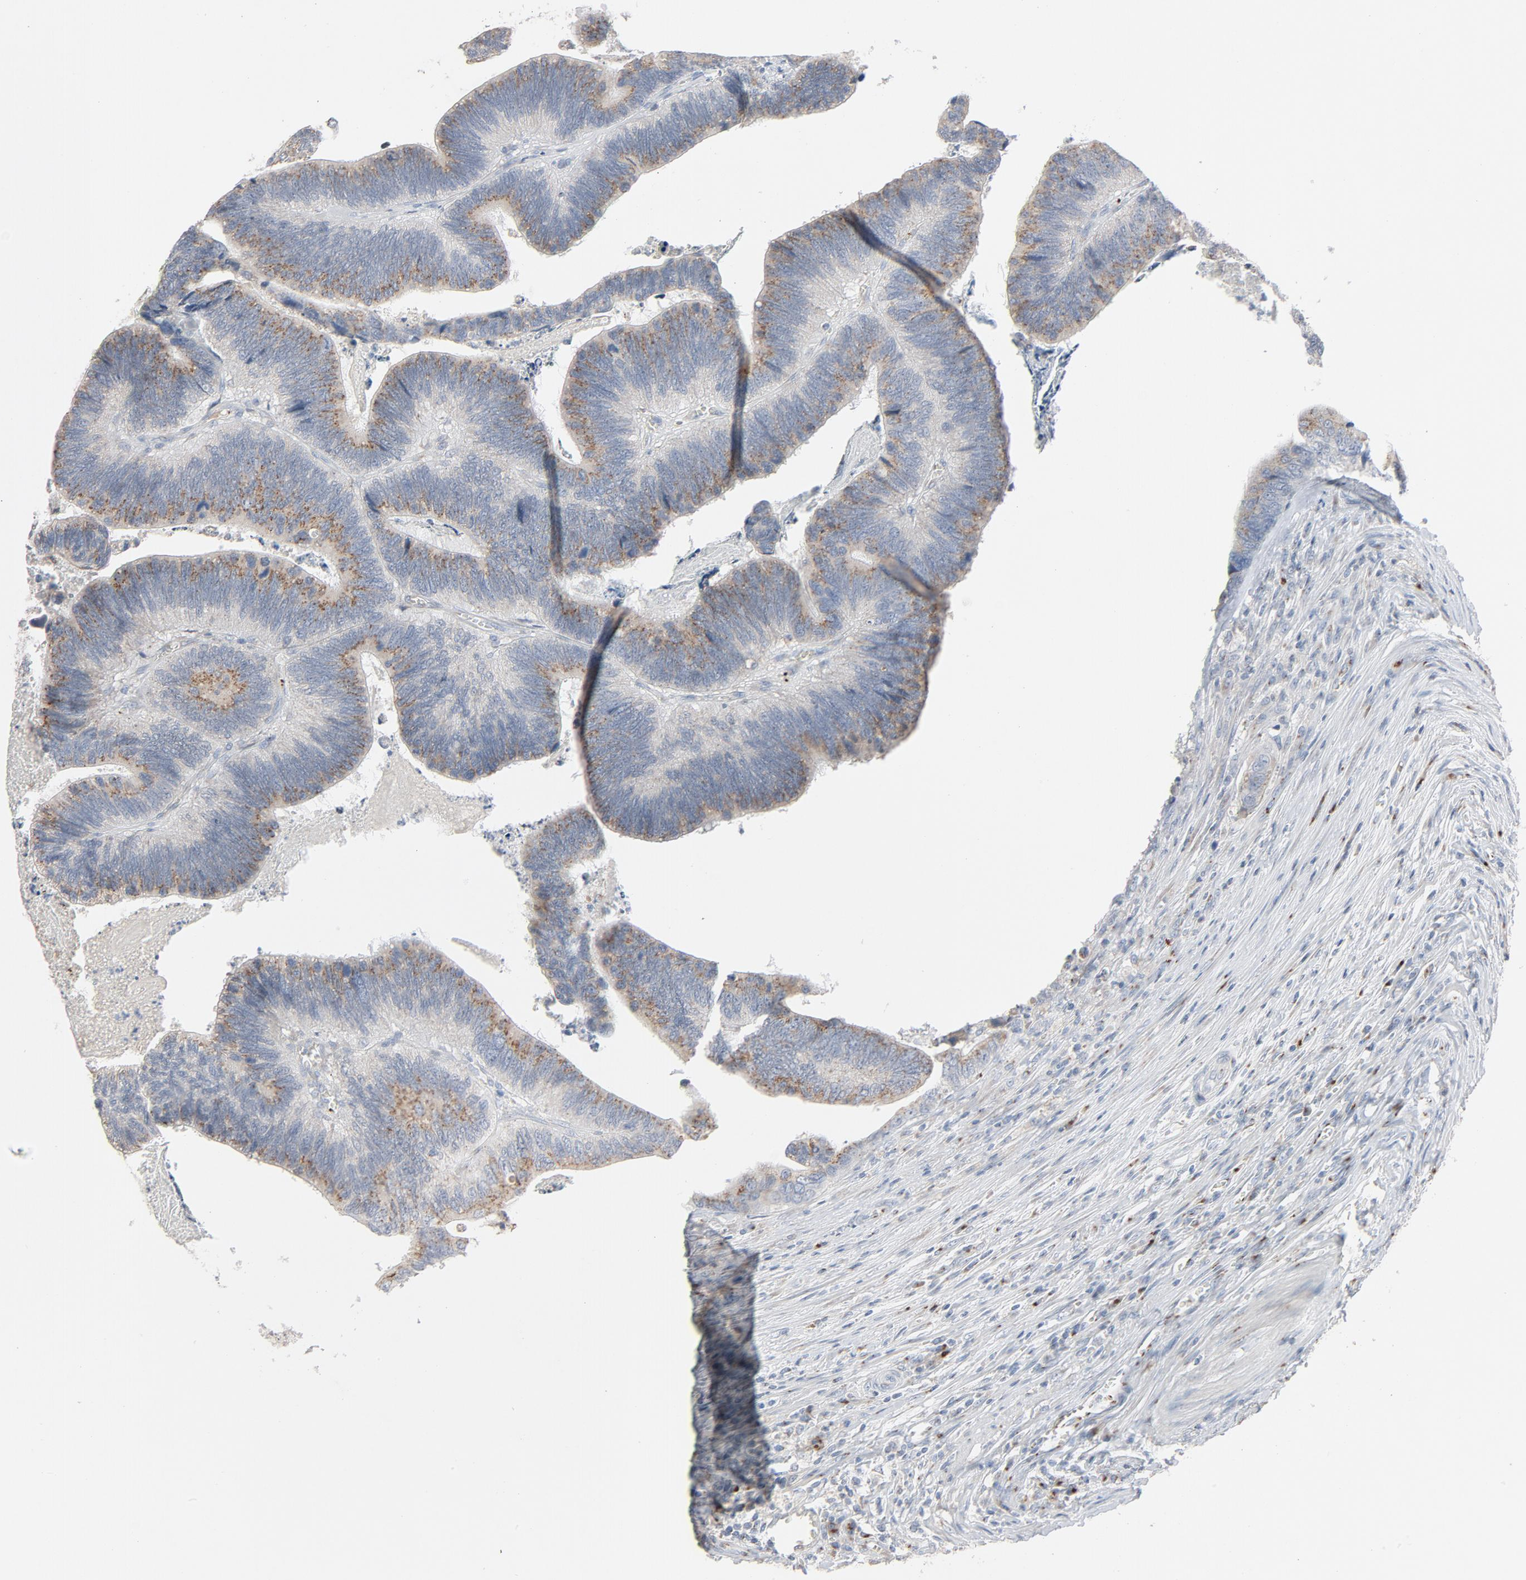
{"staining": {"intensity": "weak", "quantity": ">75%", "location": "cytoplasmic/membranous"}, "tissue": "colorectal cancer", "cell_type": "Tumor cells", "image_type": "cancer", "snomed": [{"axis": "morphology", "description": "Adenocarcinoma, NOS"}, {"axis": "topography", "description": "Colon"}], "caption": "Immunohistochemical staining of colorectal cancer exhibits low levels of weak cytoplasmic/membranous protein expression in about >75% of tumor cells. The protein of interest is stained brown, and the nuclei are stained in blue (DAB (3,3'-diaminobenzidine) IHC with brightfield microscopy, high magnification).", "gene": "LMAN2", "patient": {"sex": "male", "age": 72}}